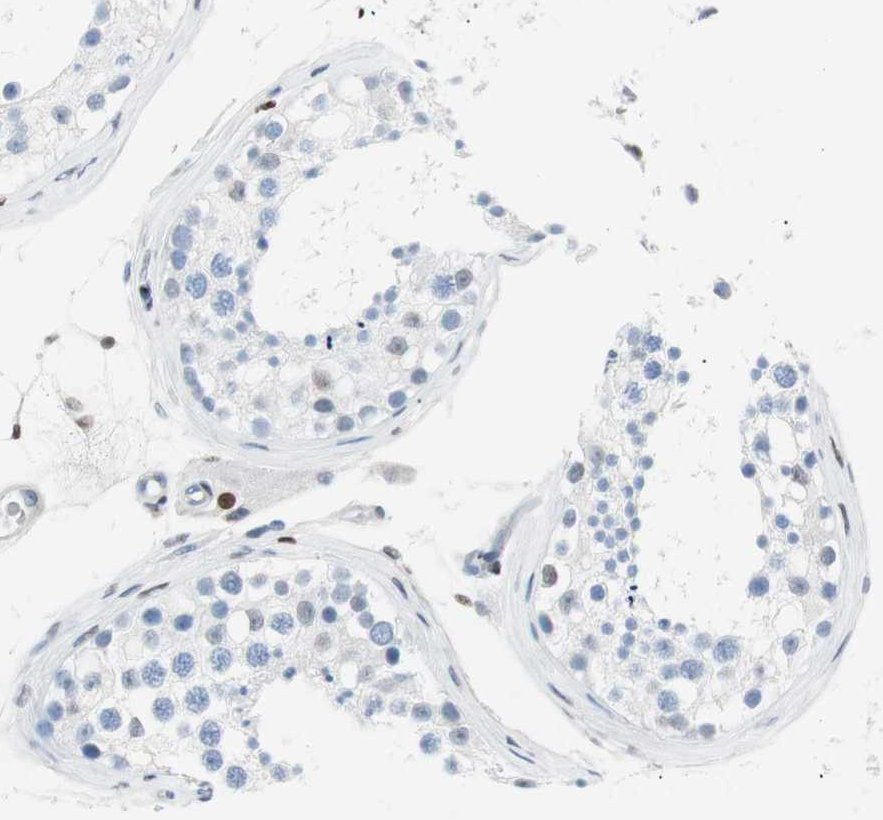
{"staining": {"intensity": "weak", "quantity": "<25%", "location": "nuclear"}, "tissue": "testis", "cell_type": "Cells in seminiferous ducts", "image_type": "normal", "snomed": [{"axis": "morphology", "description": "Normal tissue, NOS"}, {"axis": "topography", "description": "Testis"}], "caption": "DAB (3,3'-diaminobenzidine) immunohistochemical staining of unremarkable testis displays no significant positivity in cells in seminiferous ducts.", "gene": "CEBPB", "patient": {"sex": "male", "age": 68}}